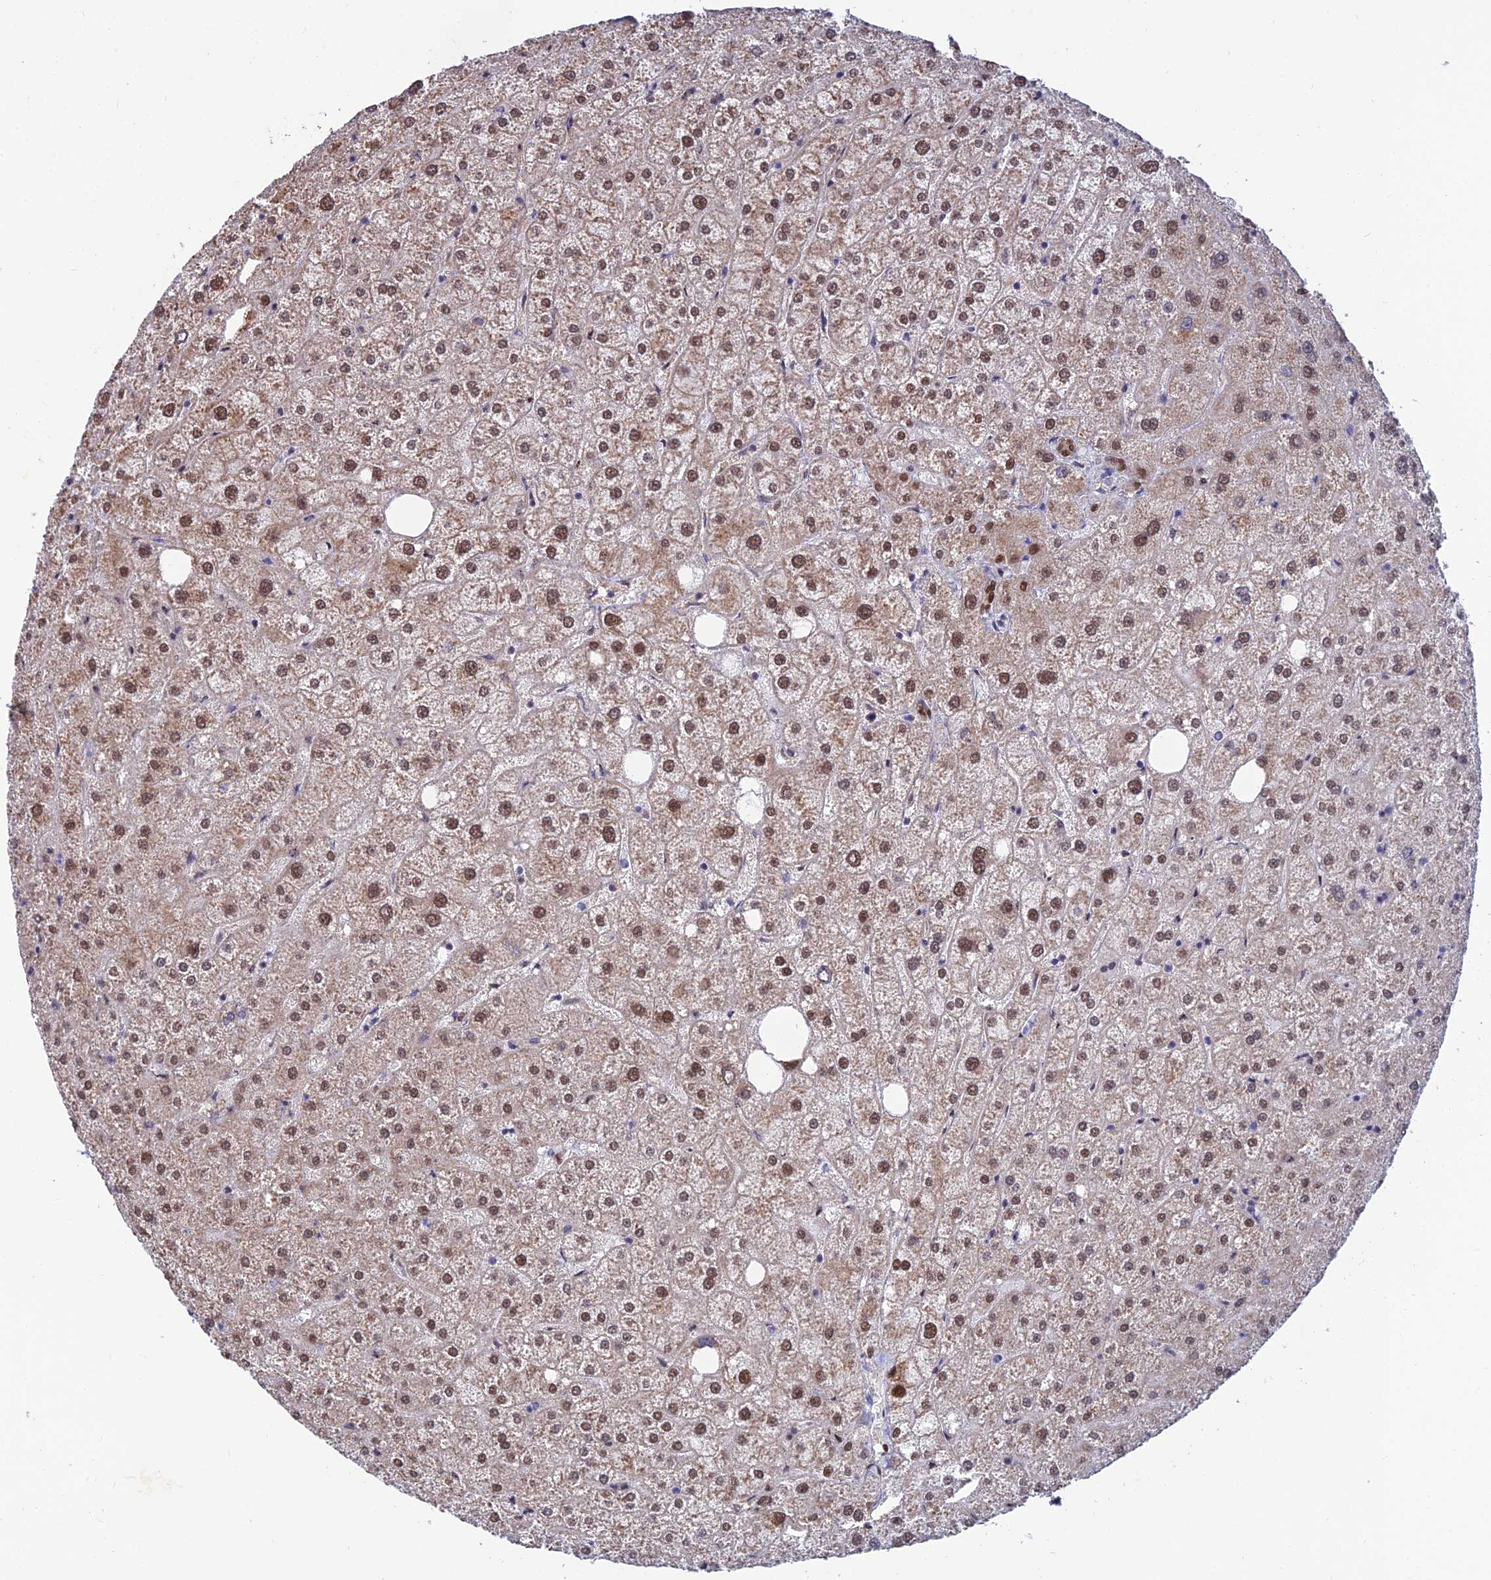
{"staining": {"intensity": "strong", "quantity": ">75%", "location": "nuclear"}, "tissue": "liver", "cell_type": "Cholangiocytes", "image_type": "normal", "snomed": [{"axis": "morphology", "description": "Normal tissue, NOS"}, {"axis": "topography", "description": "Liver"}], "caption": "Immunohistochemistry (IHC) photomicrograph of benign human liver stained for a protein (brown), which exhibits high levels of strong nuclear positivity in approximately >75% of cholangiocytes.", "gene": "DNPEP", "patient": {"sex": "male", "age": 73}}